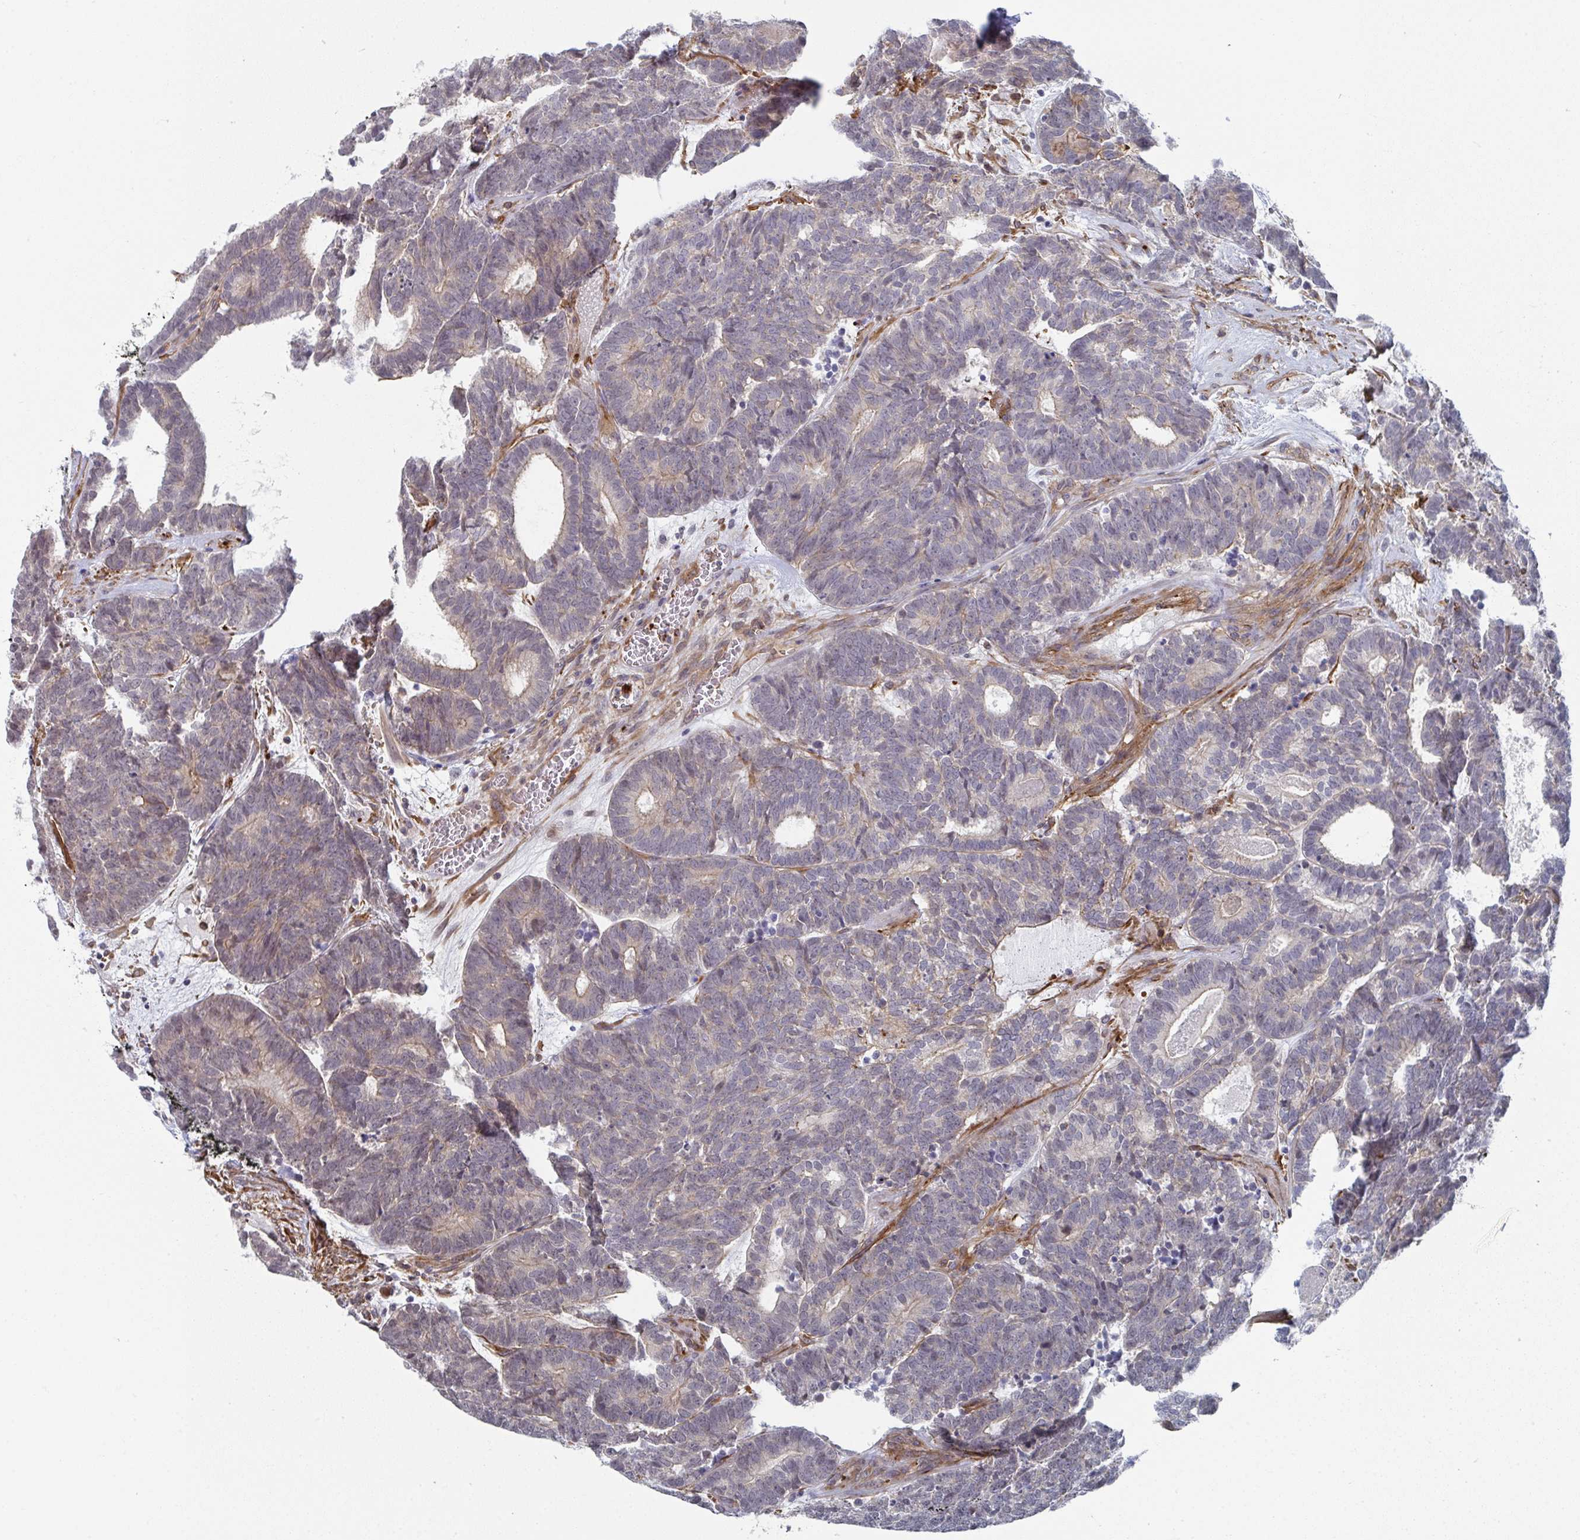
{"staining": {"intensity": "weak", "quantity": "<25%", "location": "cytoplasmic/membranous"}, "tissue": "head and neck cancer", "cell_type": "Tumor cells", "image_type": "cancer", "snomed": [{"axis": "morphology", "description": "Adenocarcinoma, NOS"}, {"axis": "topography", "description": "Head-Neck"}], "caption": "Tumor cells show no significant protein staining in head and neck adenocarcinoma.", "gene": "NEURL4", "patient": {"sex": "female", "age": 81}}